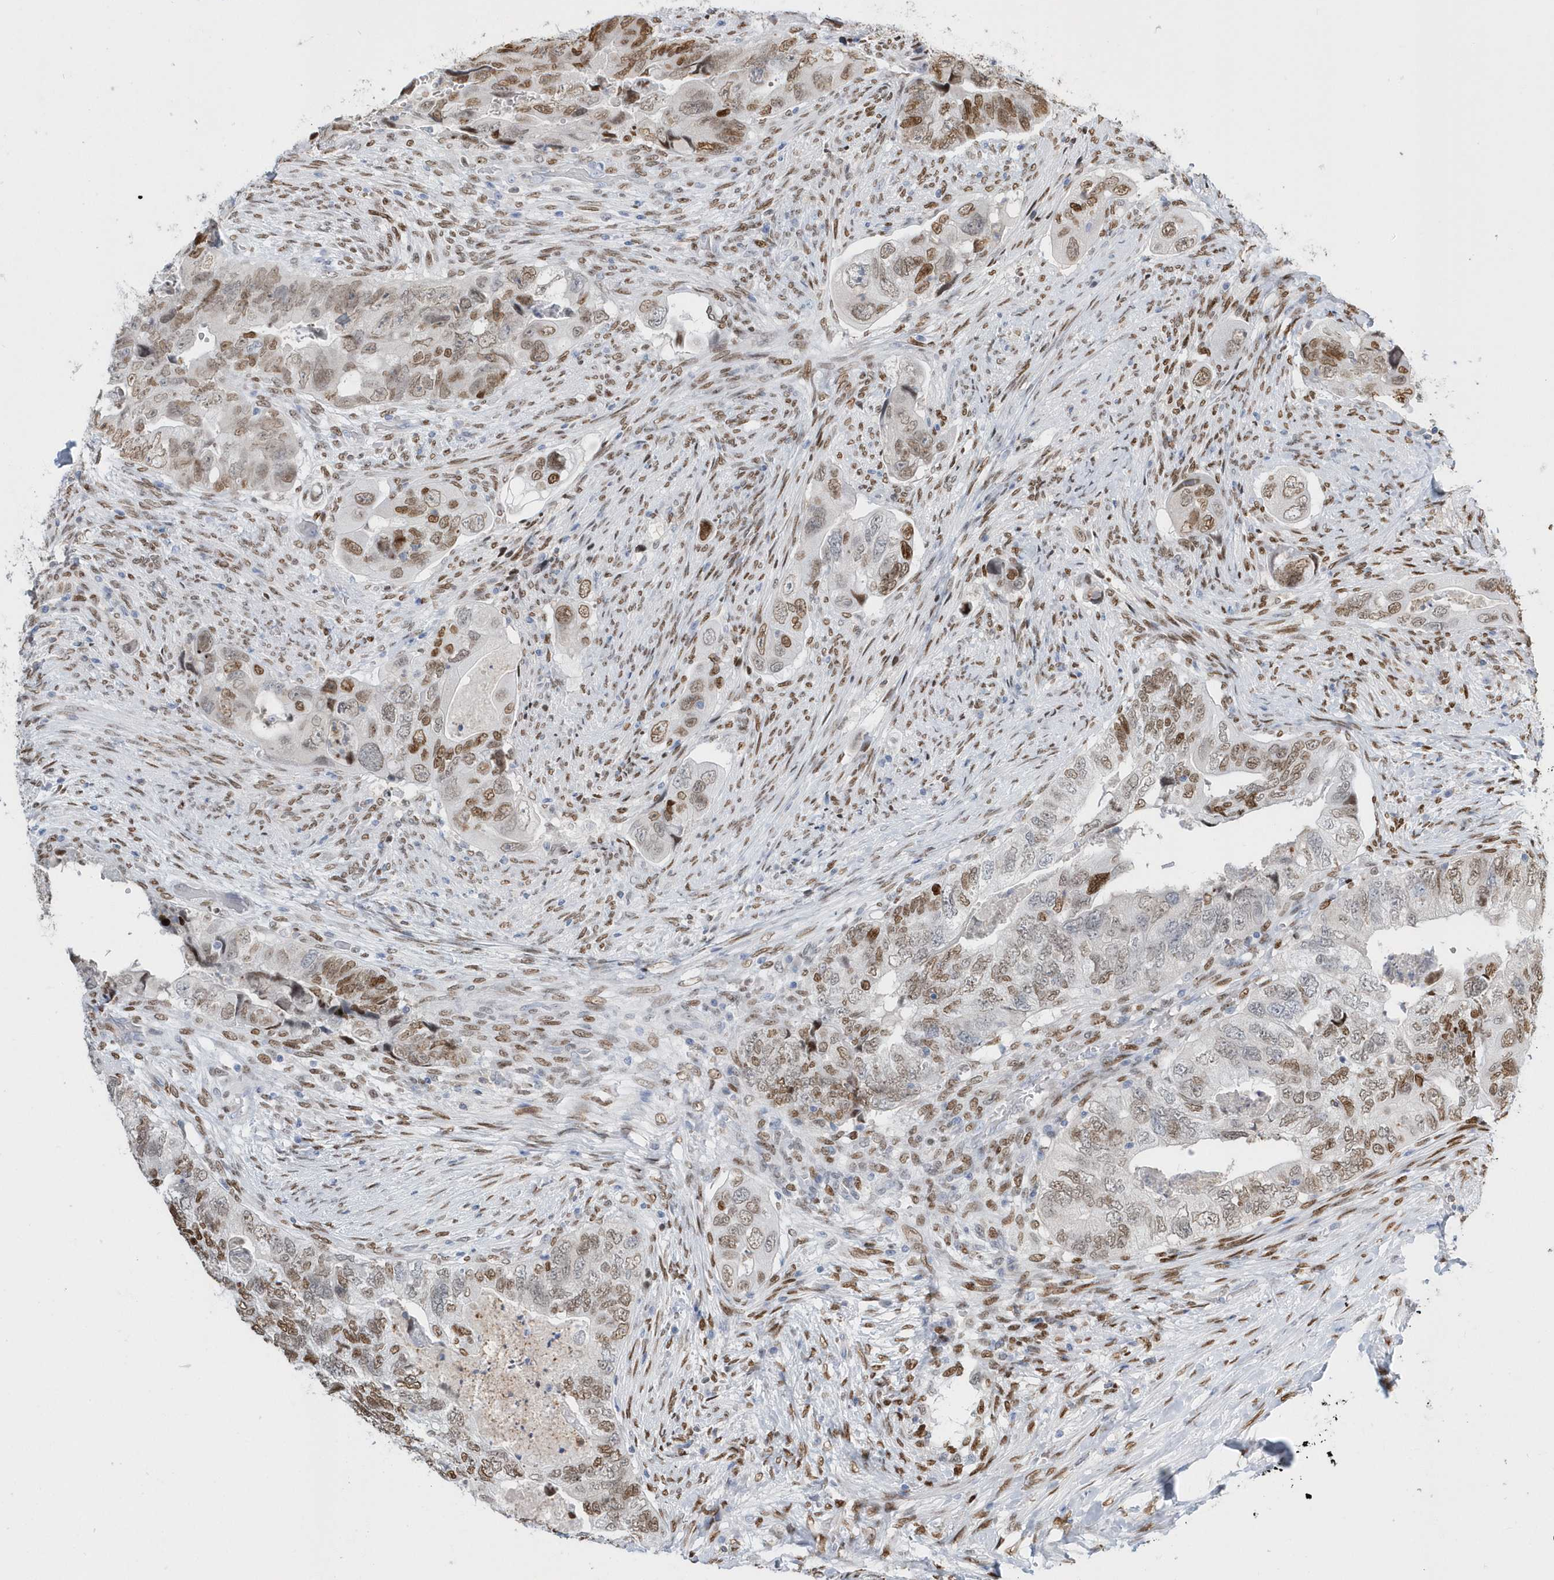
{"staining": {"intensity": "moderate", "quantity": "25%-75%", "location": "nuclear"}, "tissue": "colorectal cancer", "cell_type": "Tumor cells", "image_type": "cancer", "snomed": [{"axis": "morphology", "description": "Adenocarcinoma, NOS"}, {"axis": "topography", "description": "Rectum"}], "caption": "Colorectal cancer stained with DAB IHC exhibits medium levels of moderate nuclear positivity in about 25%-75% of tumor cells. (DAB (3,3'-diaminobenzidine) IHC, brown staining for protein, blue staining for nuclei).", "gene": "MACROH2A2", "patient": {"sex": "male", "age": 63}}